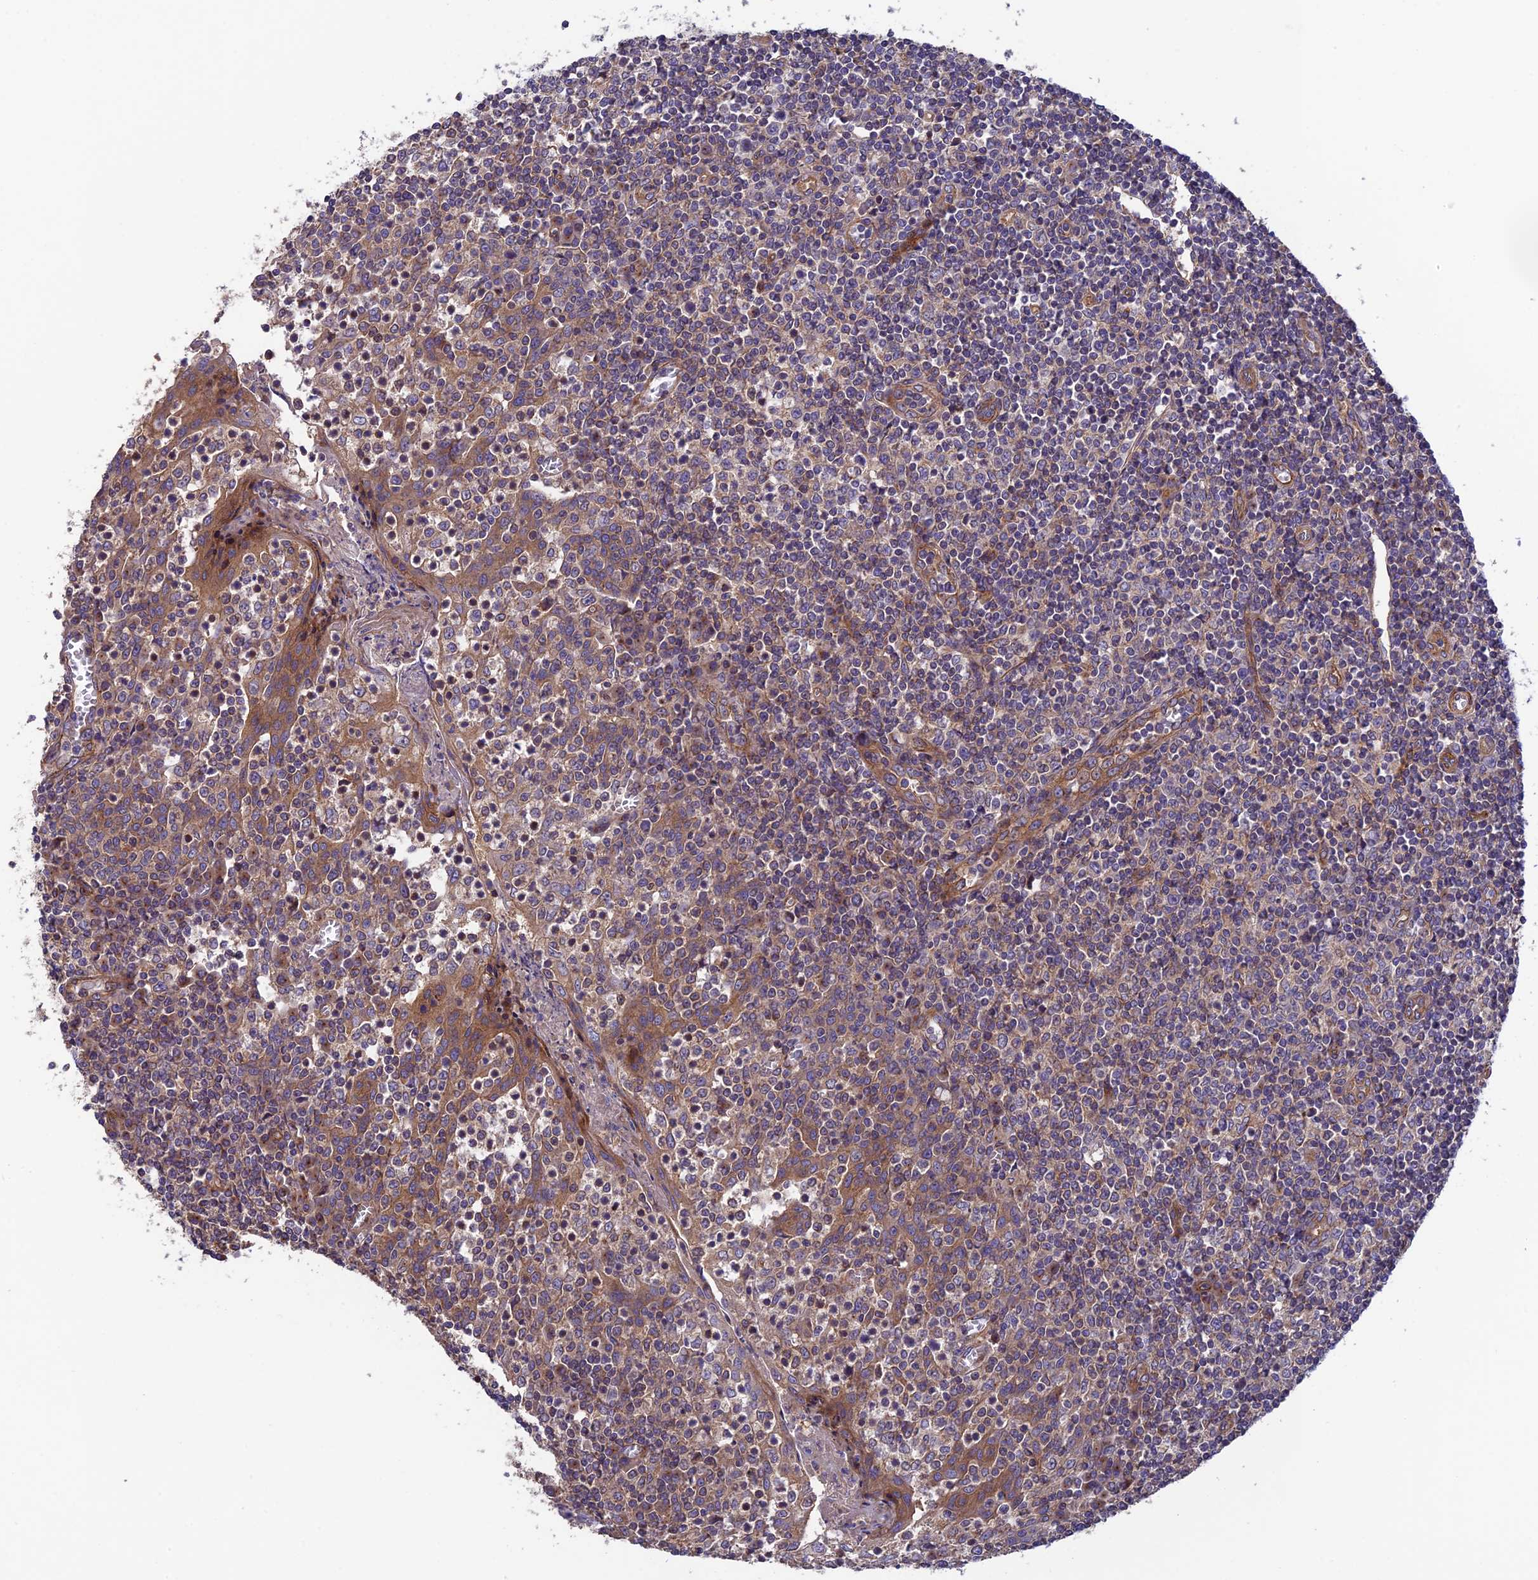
{"staining": {"intensity": "moderate", "quantity": "25%-75%", "location": "cytoplasmic/membranous"}, "tissue": "tonsil", "cell_type": "Germinal center cells", "image_type": "normal", "snomed": [{"axis": "morphology", "description": "Normal tissue, NOS"}, {"axis": "topography", "description": "Tonsil"}], "caption": "DAB immunohistochemical staining of unremarkable human tonsil exhibits moderate cytoplasmic/membranous protein staining in approximately 25%-75% of germinal center cells. (Stains: DAB in brown, nuclei in blue, Microscopy: brightfield microscopy at high magnification).", "gene": "ADAMTS15", "patient": {"sex": "female", "age": 19}}